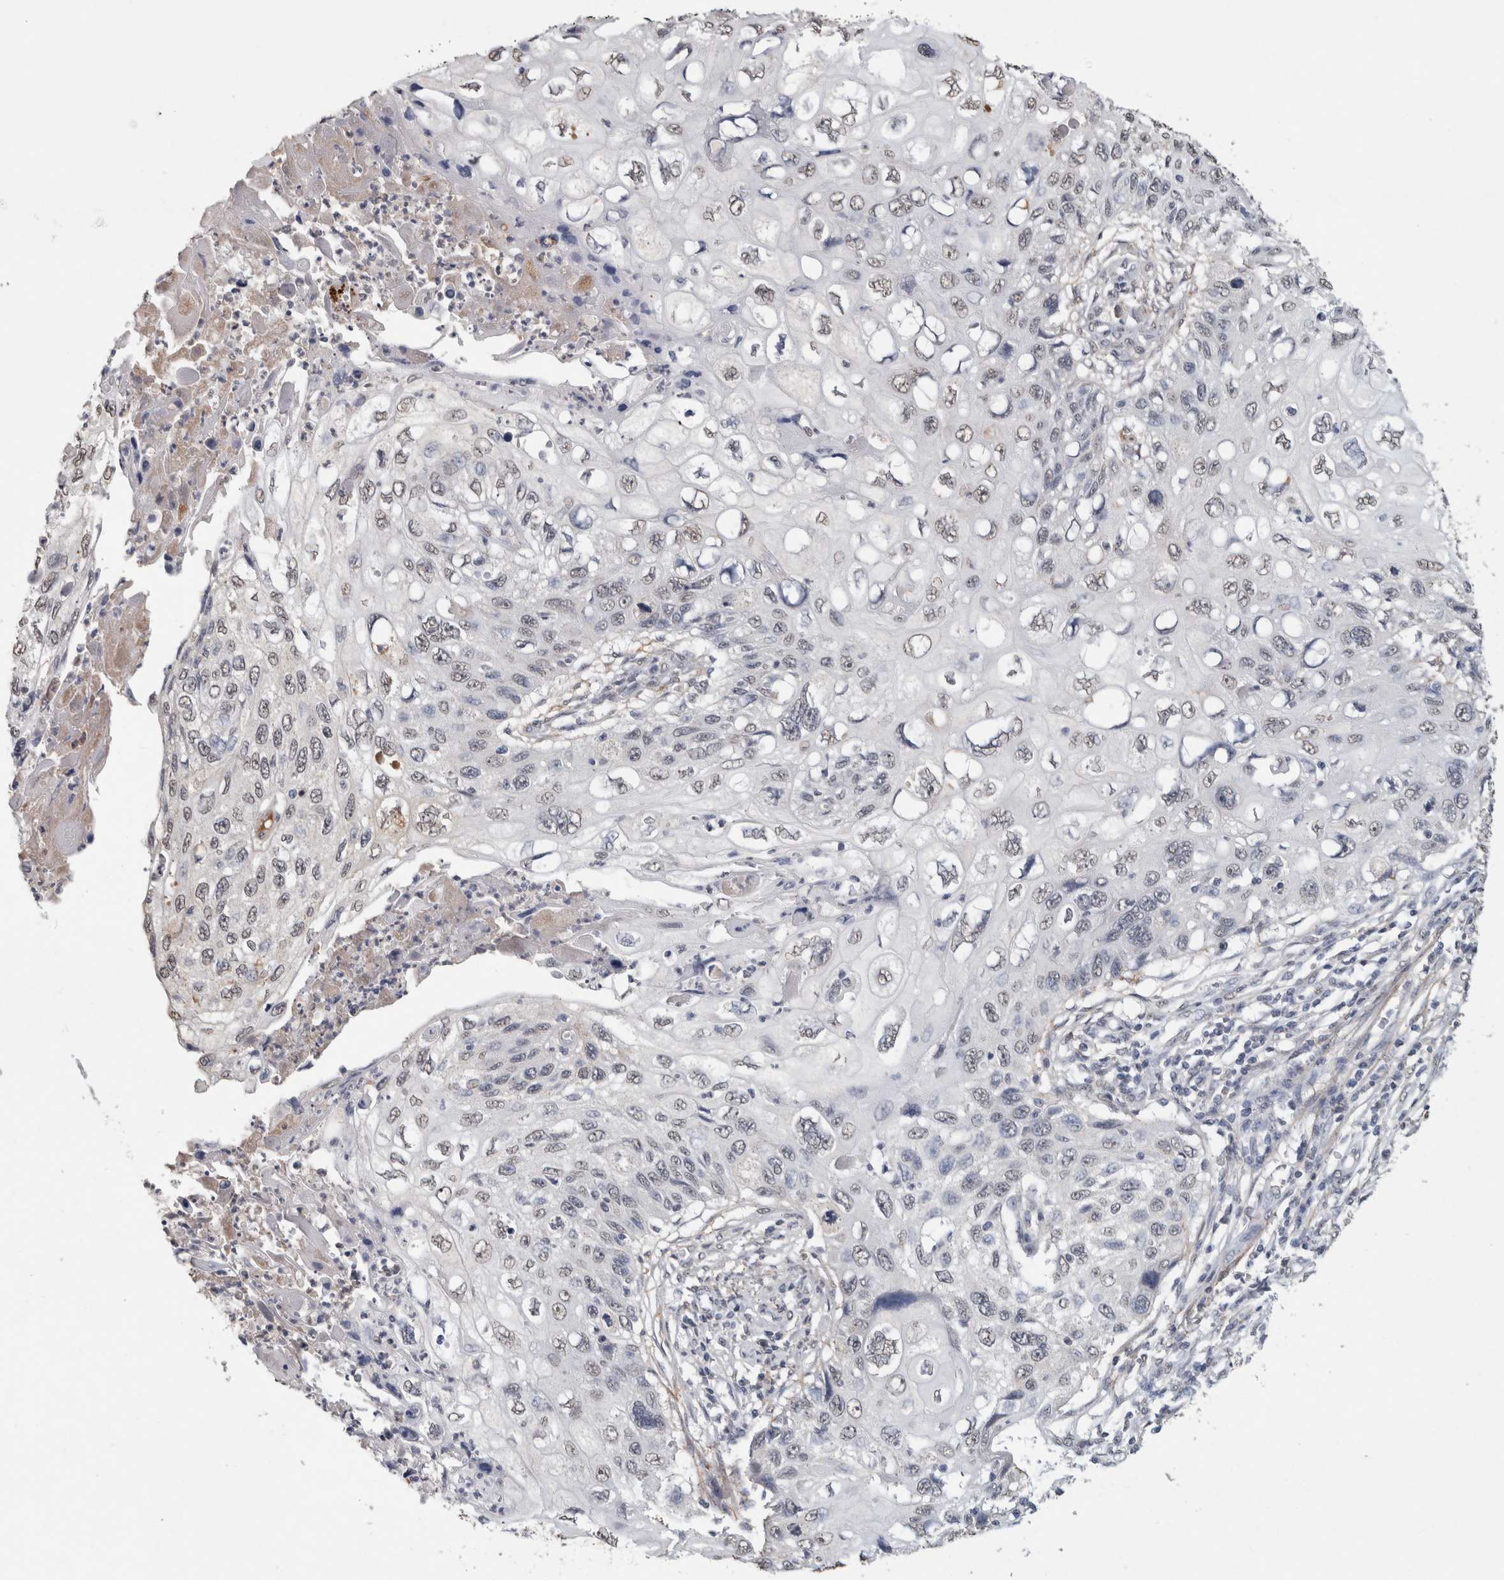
{"staining": {"intensity": "negative", "quantity": "none", "location": "none"}, "tissue": "cervical cancer", "cell_type": "Tumor cells", "image_type": "cancer", "snomed": [{"axis": "morphology", "description": "Squamous cell carcinoma, NOS"}, {"axis": "topography", "description": "Cervix"}], "caption": "Cervical squamous cell carcinoma stained for a protein using immunohistochemistry (IHC) exhibits no expression tumor cells.", "gene": "LTBP1", "patient": {"sex": "female", "age": 70}}